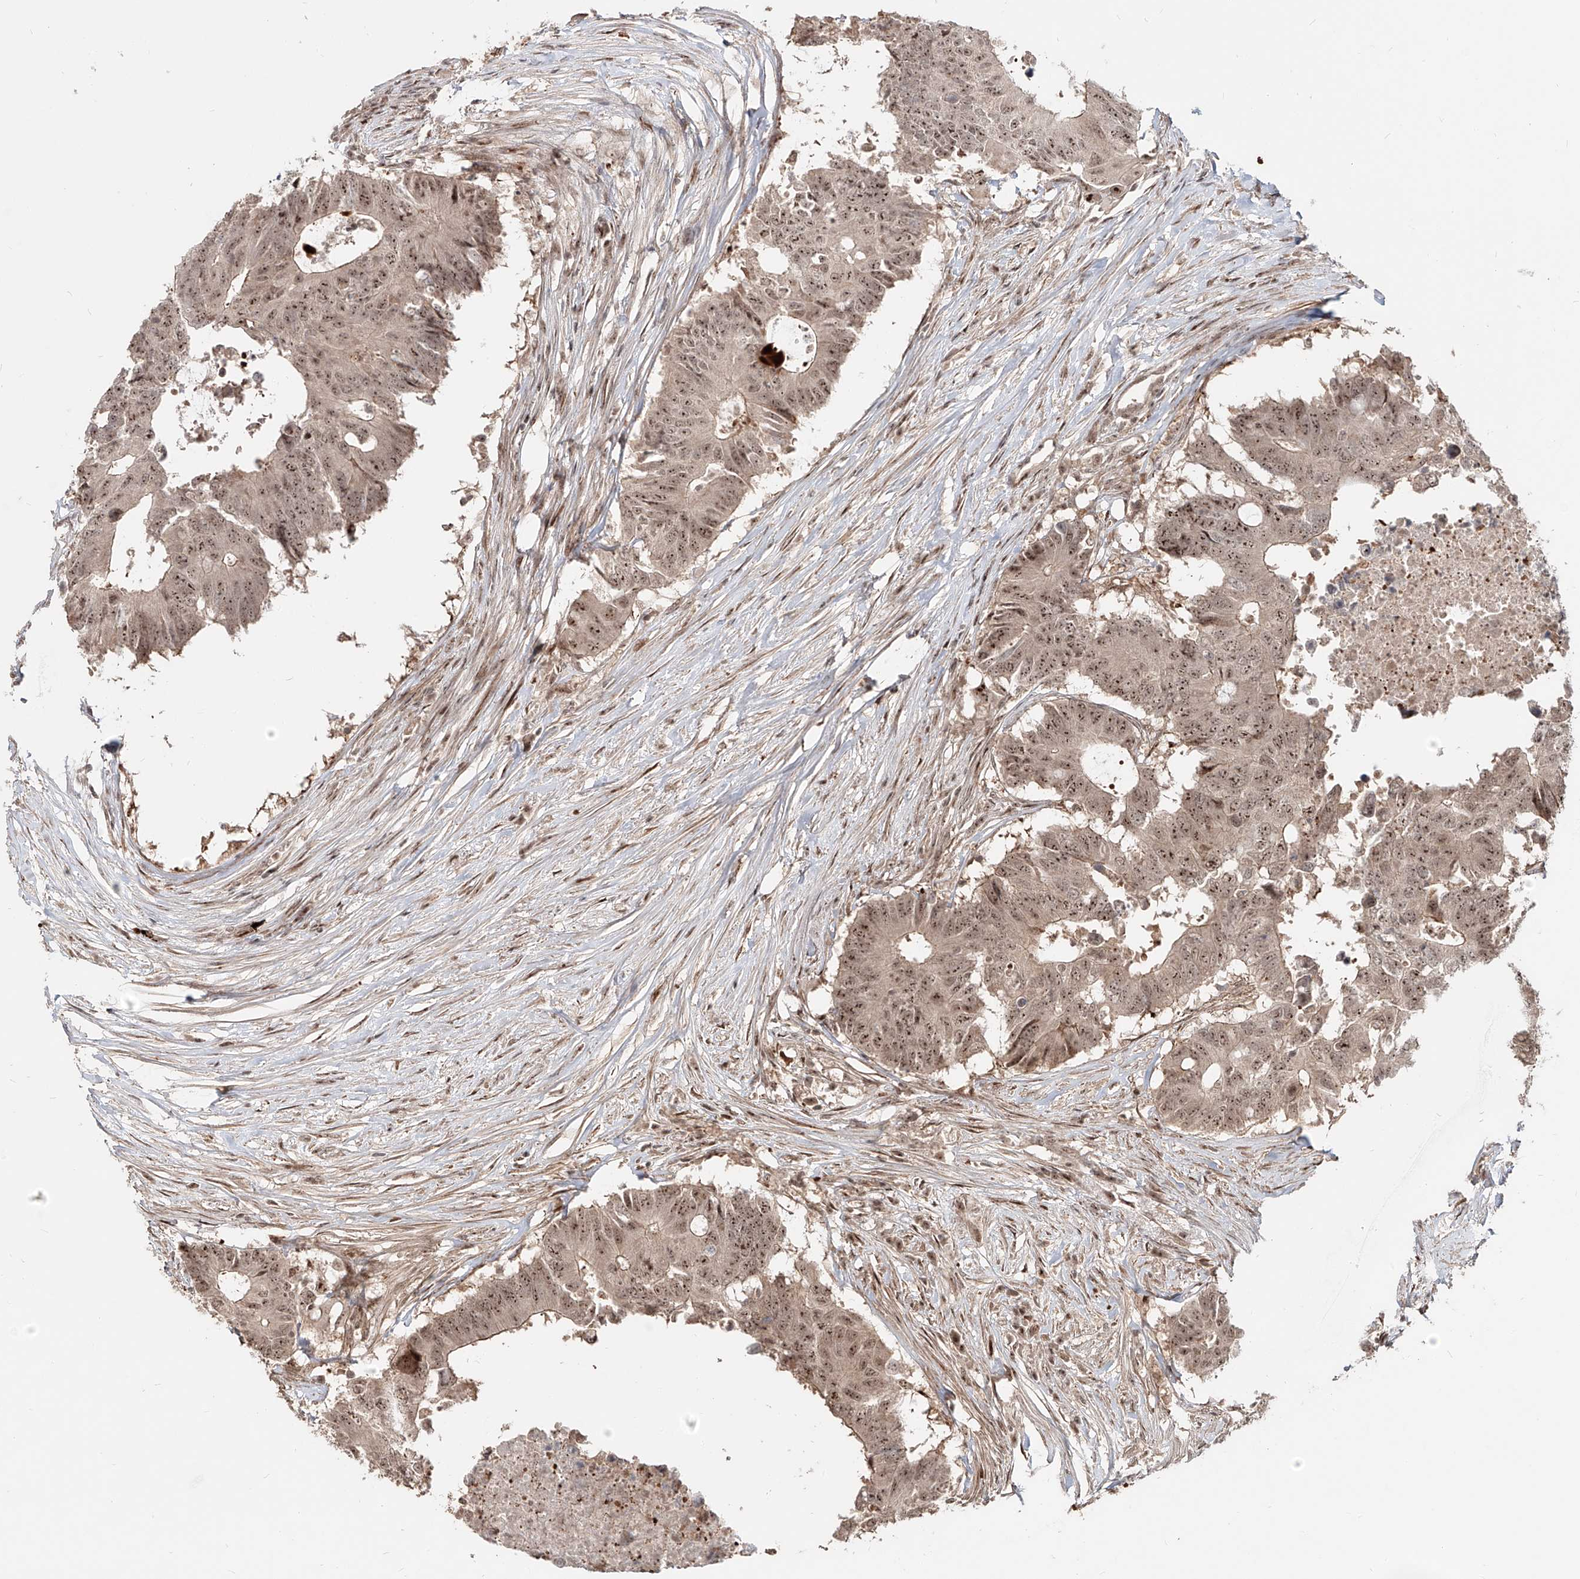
{"staining": {"intensity": "moderate", "quantity": ">75%", "location": "cytoplasmic/membranous,nuclear"}, "tissue": "colorectal cancer", "cell_type": "Tumor cells", "image_type": "cancer", "snomed": [{"axis": "morphology", "description": "Adenocarcinoma, NOS"}, {"axis": "topography", "description": "Colon"}], "caption": "High-power microscopy captured an immunohistochemistry (IHC) histopathology image of colorectal adenocarcinoma, revealing moderate cytoplasmic/membranous and nuclear staining in approximately >75% of tumor cells.", "gene": "ZNF710", "patient": {"sex": "male", "age": 71}}